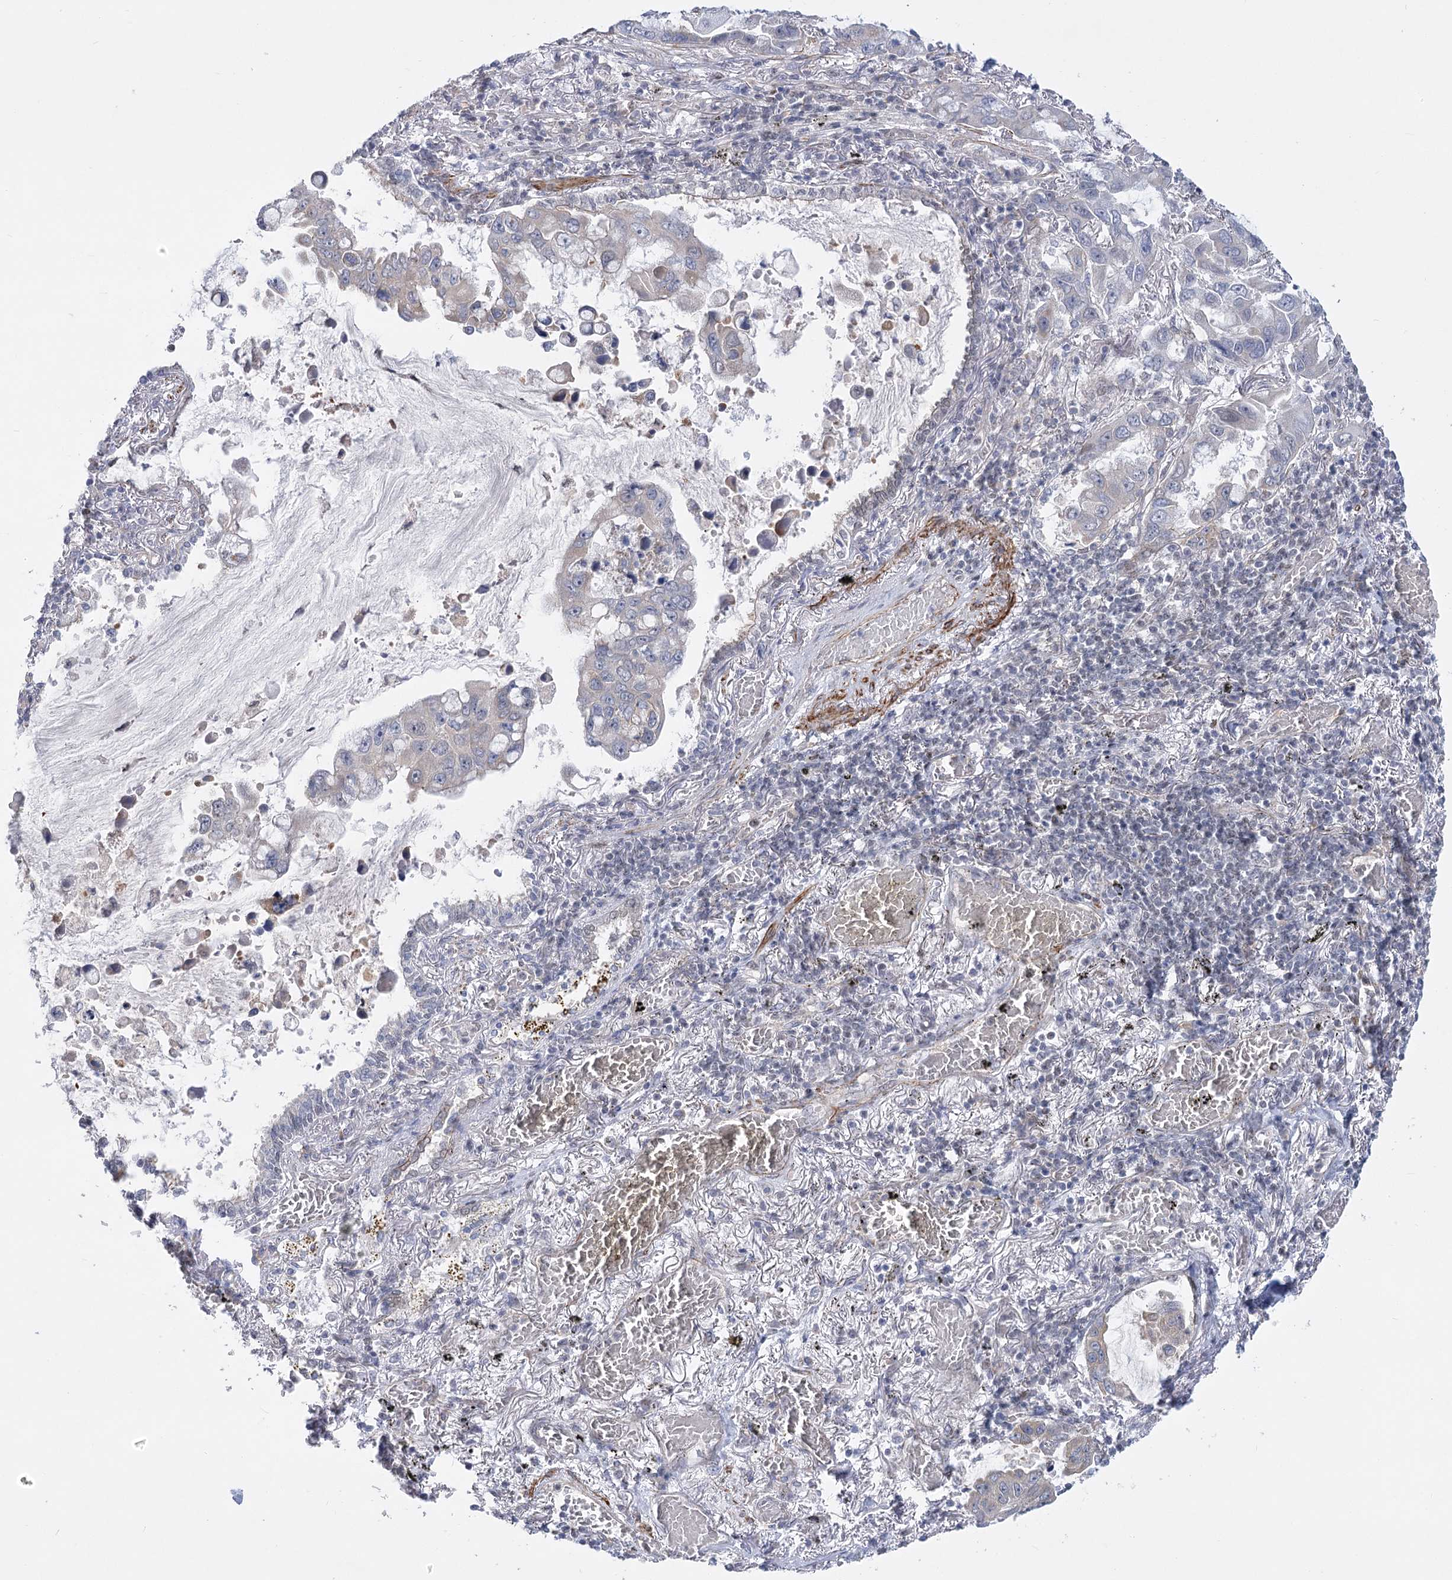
{"staining": {"intensity": "negative", "quantity": "none", "location": "none"}, "tissue": "lung cancer", "cell_type": "Tumor cells", "image_type": "cancer", "snomed": [{"axis": "morphology", "description": "Adenocarcinoma, NOS"}, {"axis": "topography", "description": "Lung"}], "caption": "The image exhibits no staining of tumor cells in adenocarcinoma (lung).", "gene": "ARSI", "patient": {"sex": "male", "age": 64}}